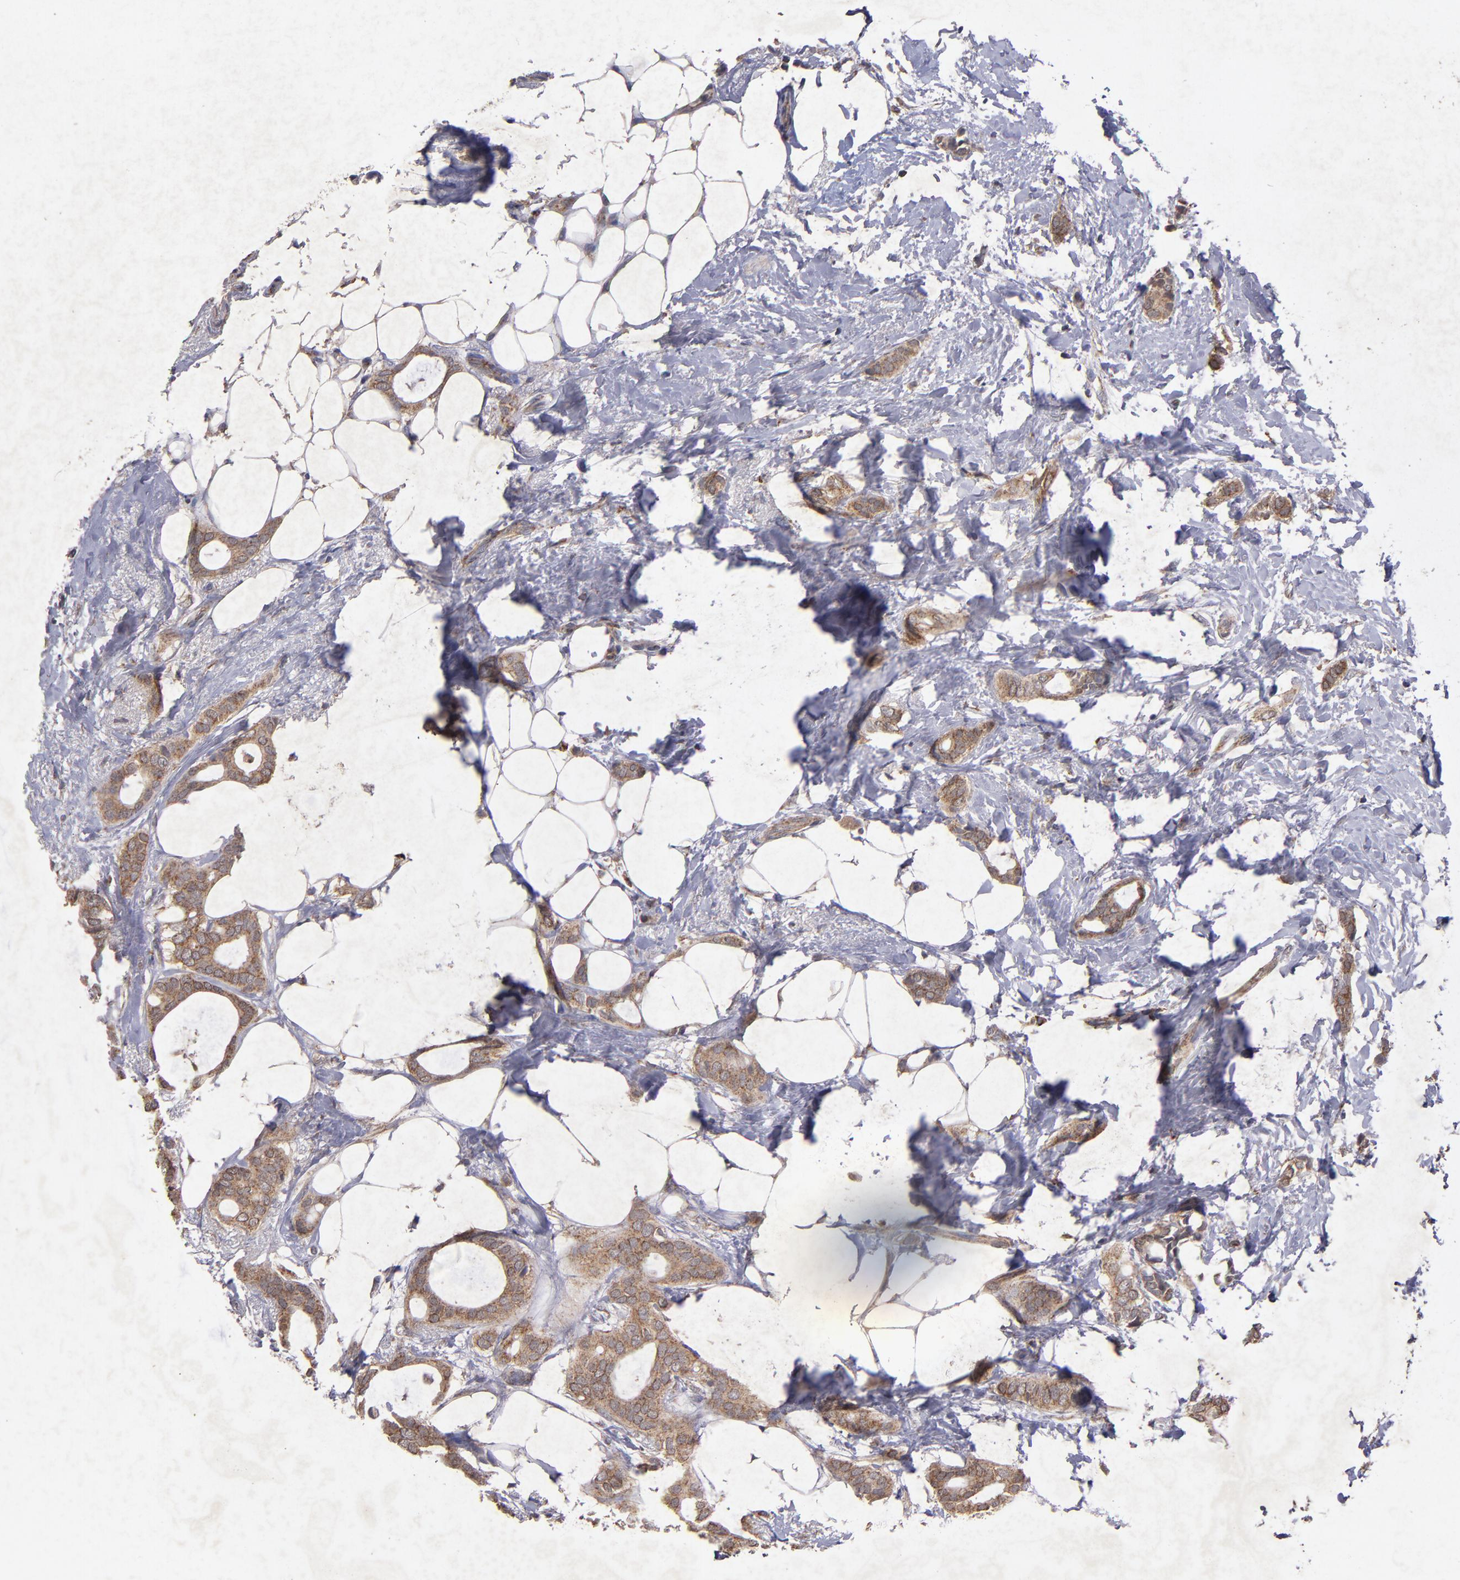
{"staining": {"intensity": "moderate", "quantity": ">75%", "location": "cytoplasmic/membranous"}, "tissue": "breast cancer", "cell_type": "Tumor cells", "image_type": "cancer", "snomed": [{"axis": "morphology", "description": "Duct carcinoma"}, {"axis": "topography", "description": "Breast"}], "caption": "High-power microscopy captured an IHC image of breast cancer, revealing moderate cytoplasmic/membranous expression in about >75% of tumor cells.", "gene": "TIMM9", "patient": {"sex": "female", "age": 54}}